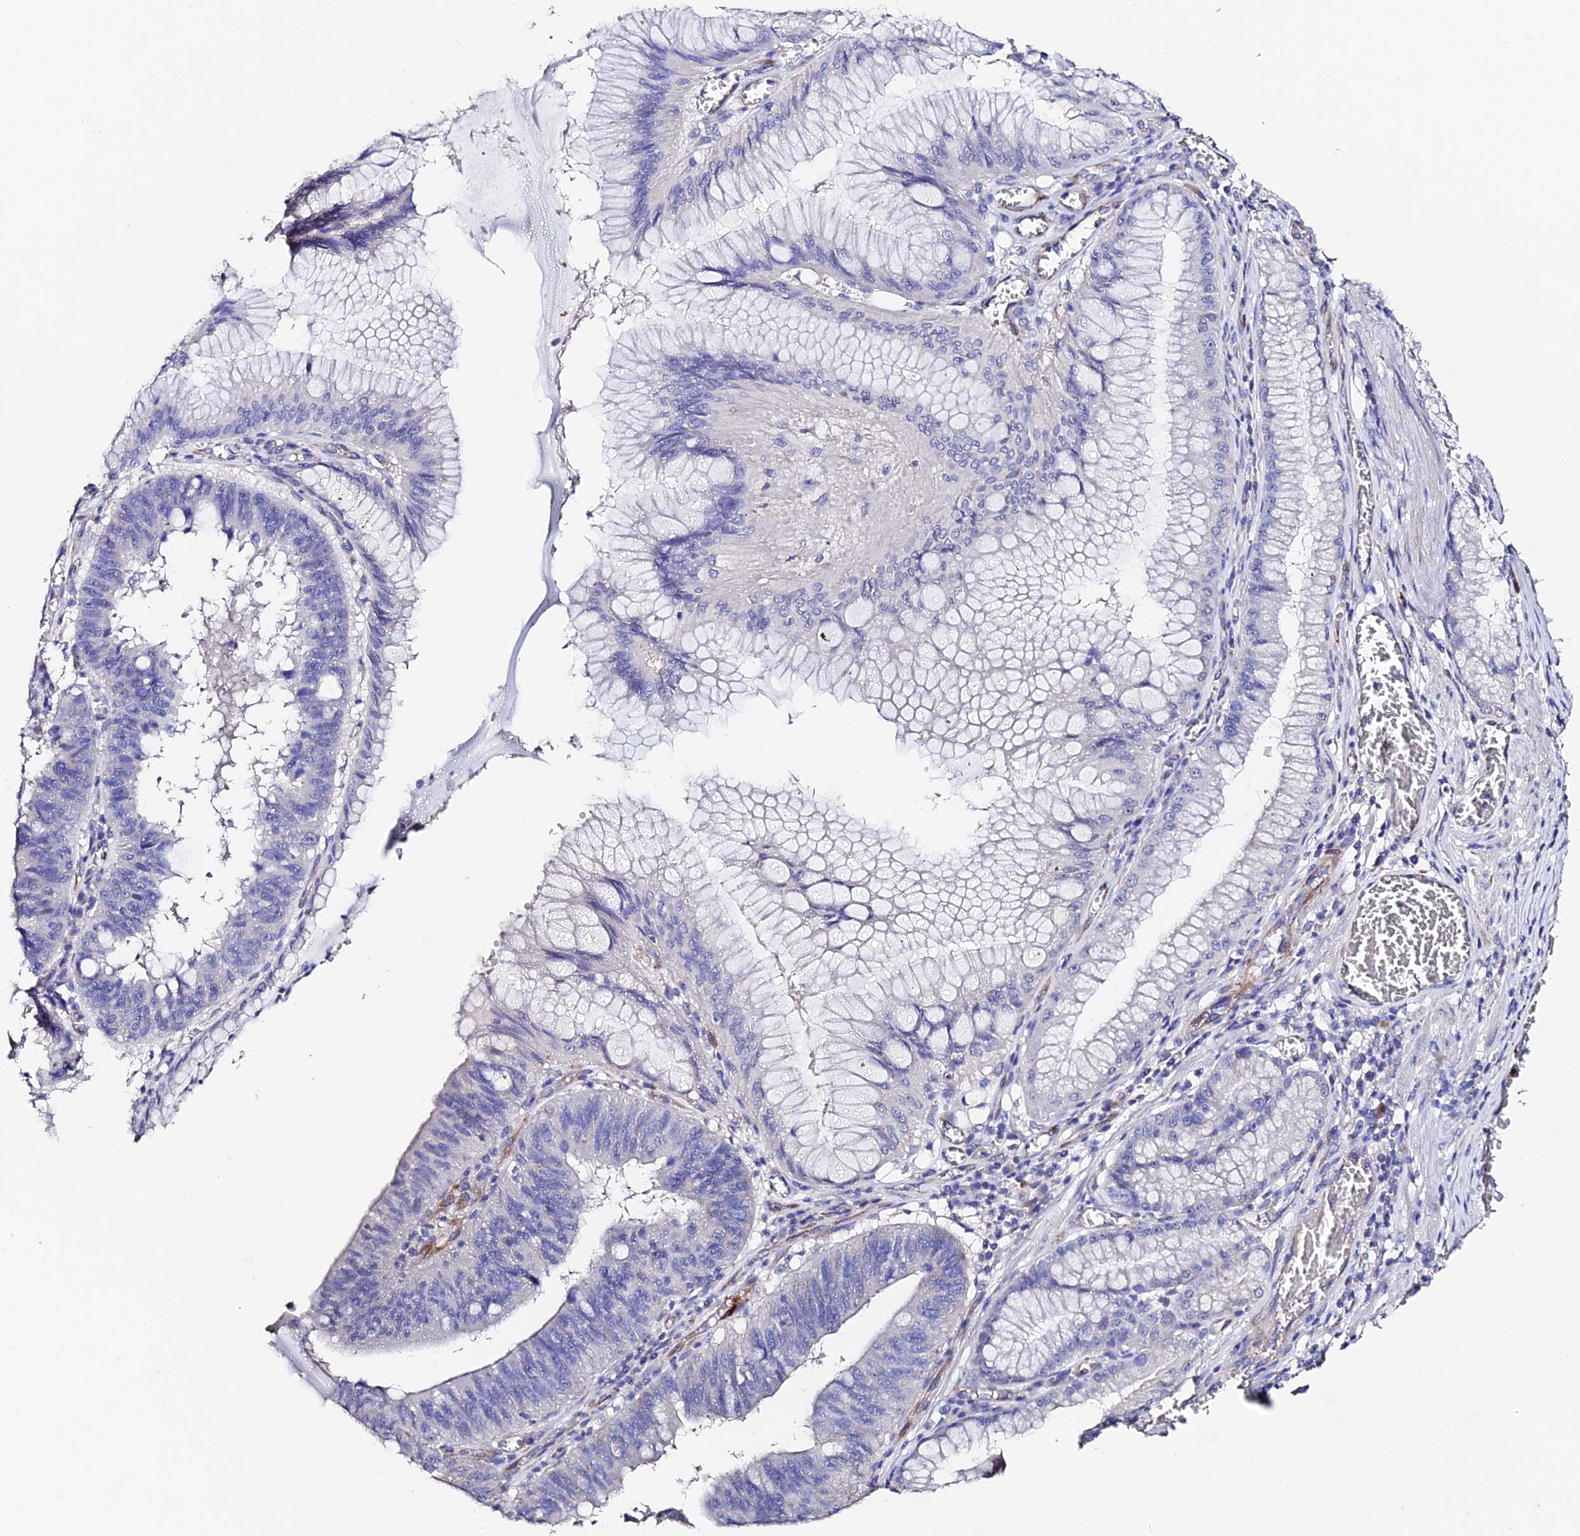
{"staining": {"intensity": "negative", "quantity": "none", "location": "none"}, "tissue": "stomach cancer", "cell_type": "Tumor cells", "image_type": "cancer", "snomed": [{"axis": "morphology", "description": "Adenocarcinoma, NOS"}, {"axis": "topography", "description": "Stomach"}], "caption": "Immunohistochemistry (IHC) of human stomach adenocarcinoma demonstrates no expression in tumor cells.", "gene": "ESM1", "patient": {"sex": "male", "age": 59}}